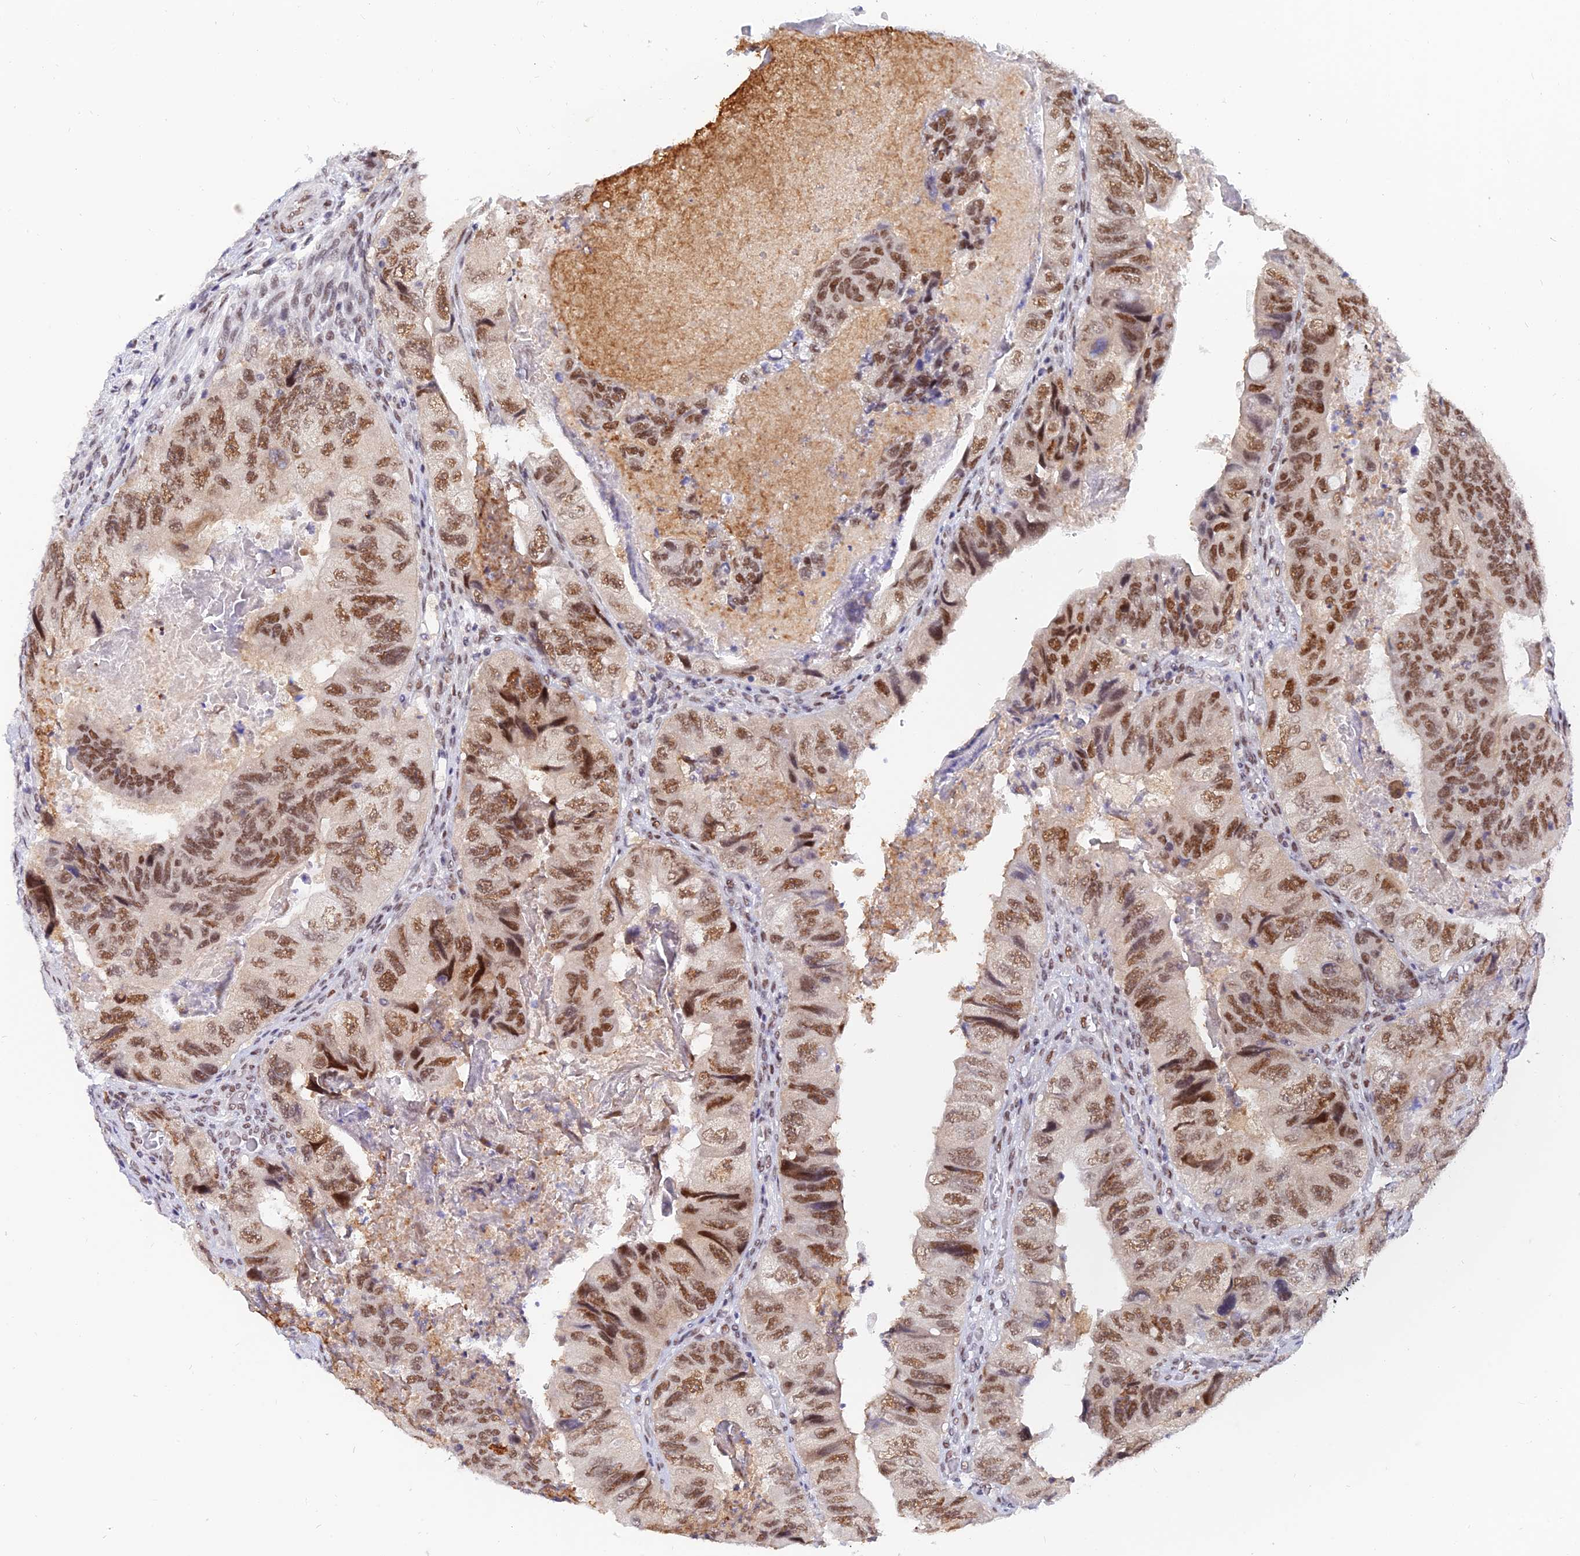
{"staining": {"intensity": "moderate", "quantity": ">75%", "location": "nuclear"}, "tissue": "colorectal cancer", "cell_type": "Tumor cells", "image_type": "cancer", "snomed": [{"axis": "morphology", "description": "Adenocarcinoma, NOS"}, {"axis": "topography", "description": "Rectum"}], "caption": "Immunohistochemical staining of adenocarcinoma (colorectal) shows medium levels of moderate nuclear protein expression in about >75% of tumor cells. (DAB IHC with brightfield microscopy, high magnification).", "gene": "DPY30", "patient": {"sex": "male", "age": 63}}